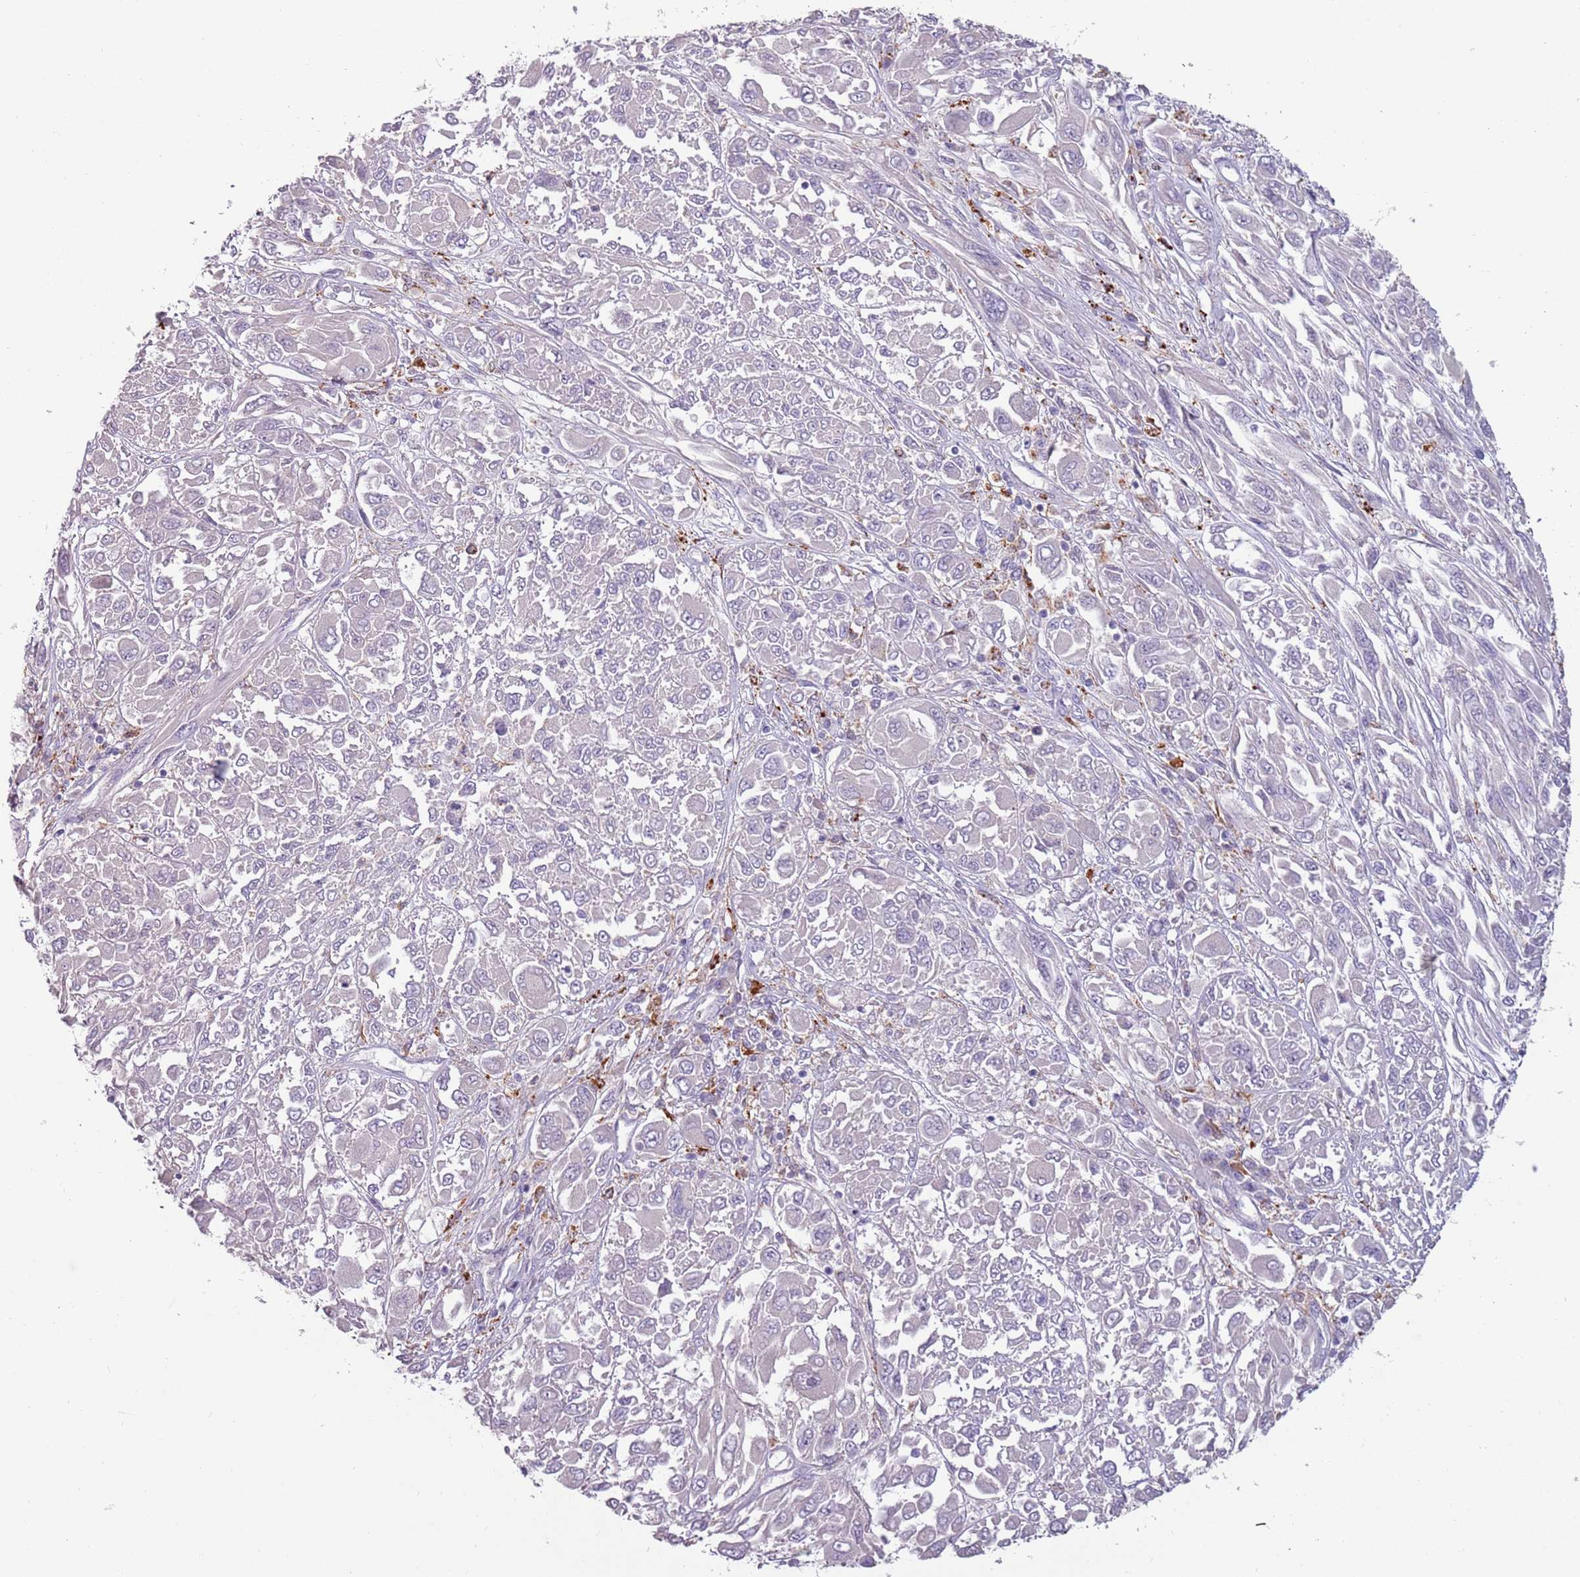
{"staining": {"intensity": "negative", "quantity": "none", "location": "none"}, "tissue": "melanoma", "cell_type": "Tumor cells", "image_type": "cancer", "snomed": [{"axis": "morphology", "description": "Malignant melanoma, NOS"}, {"axis": "topography", "description": "Skin"}], "caption": "Tumor cells are negative for brown protein staining in malignant melanoma.", "gene": "NWD2", "patient": {"sex": "female", "age": 91}}